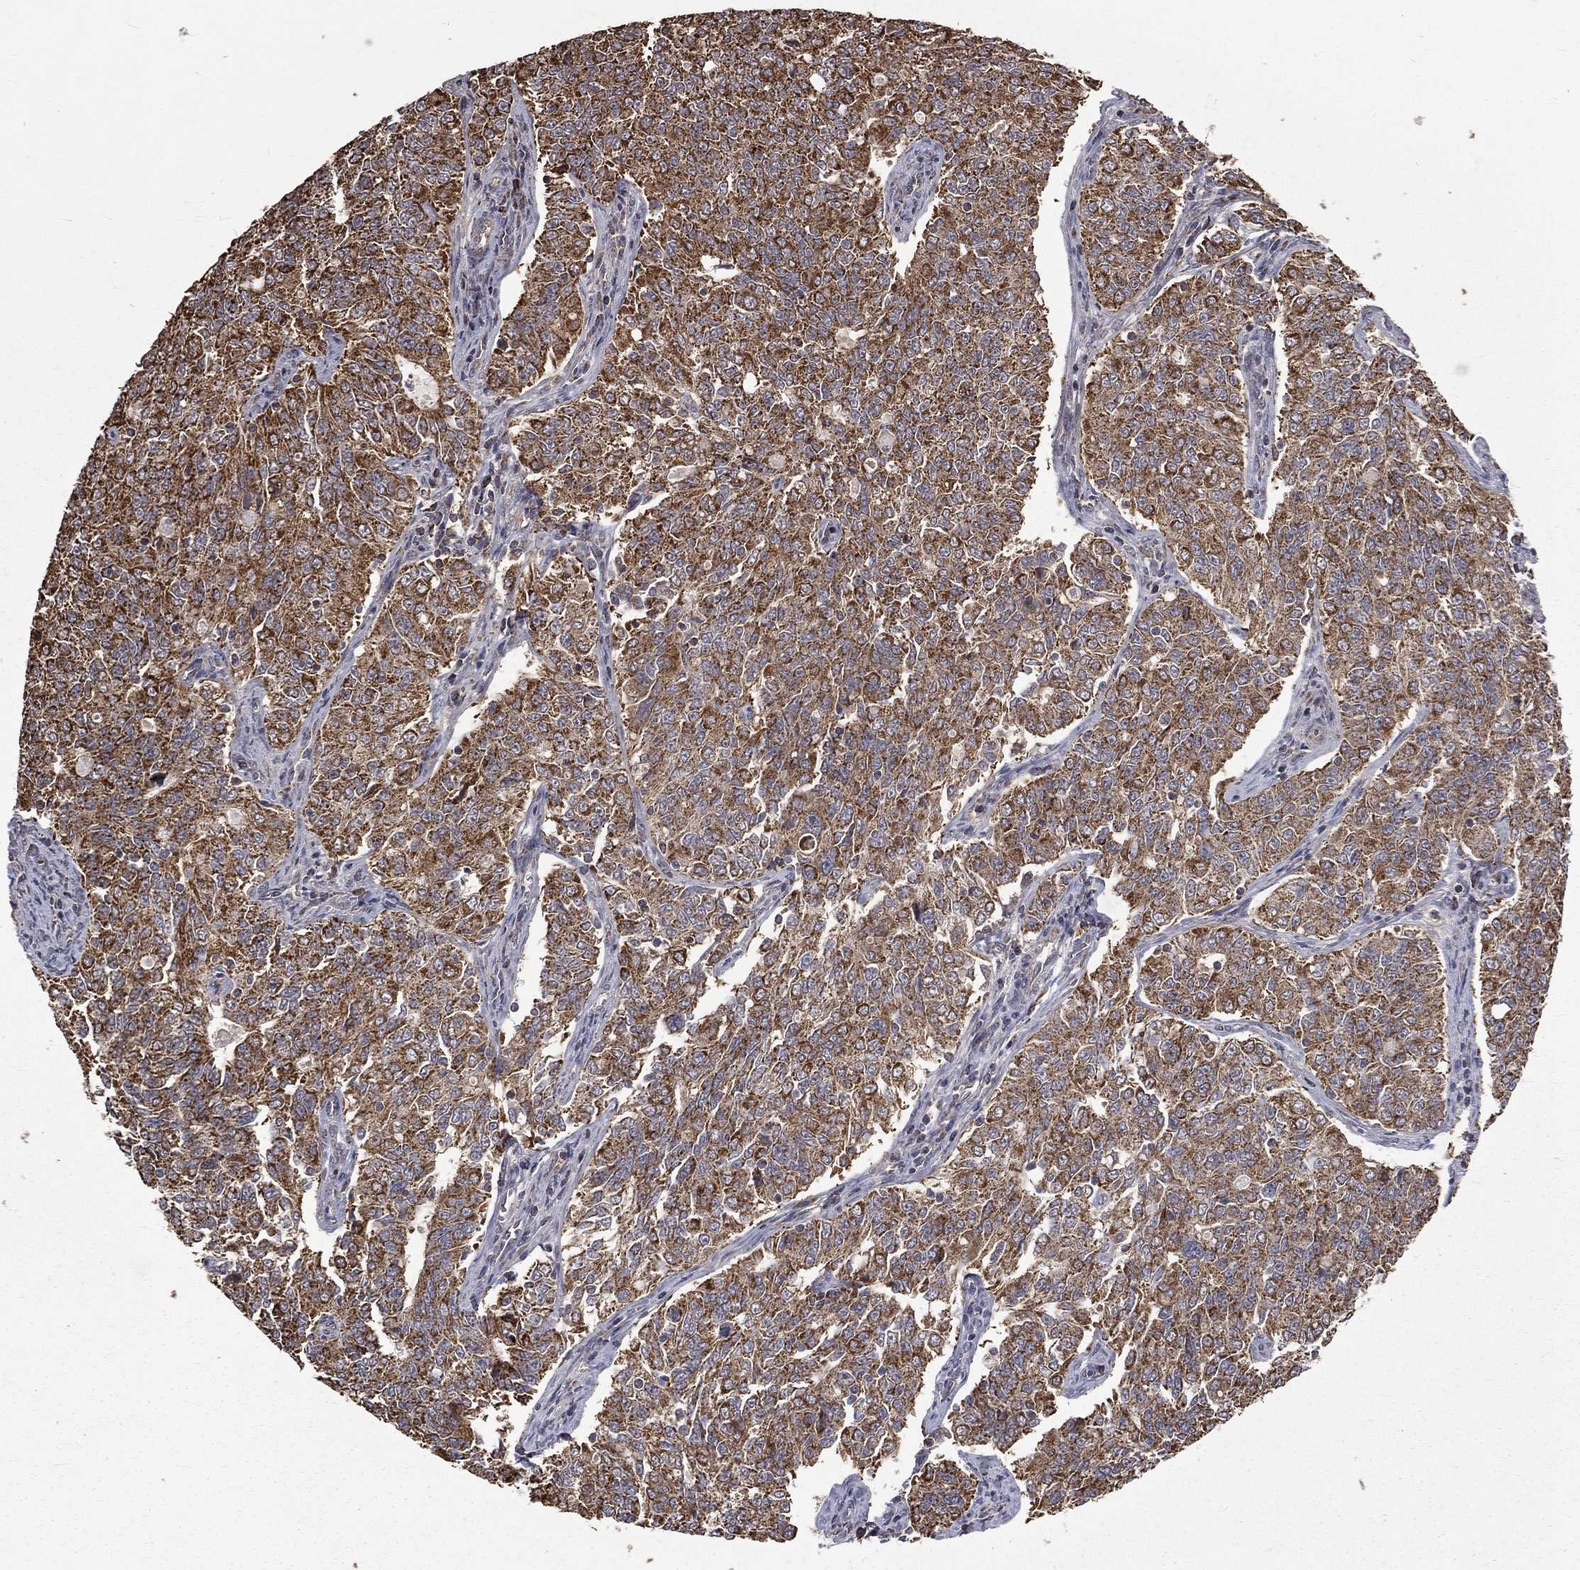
{"staining": {"intensity": "strong", "quantity": ">75%", "location": "cytoplasmic/membranous"}, "tissue": "endometrial cancer", "cell_type": "Tumor cells", "image_type": "cancer", "snomed": [{"axis": "morphology", "description": "Adenocarcinoma, NOS"}, {"axis": "topography", "description": "Endometrium"}], "caption": "Immunohistochemistry (DAB (3,3'-diaminobenzidine)) staining of human endometrial cancer reveals strong cytoplasmic/membranous protein expression in approximately >75% of tumor cells. Immunohistochemistry (ihc) stains the protein of interest in brown and the nuclei are stained blue.", "gene": "RPGR", "patient": {"sex": "female", "age": 43}}